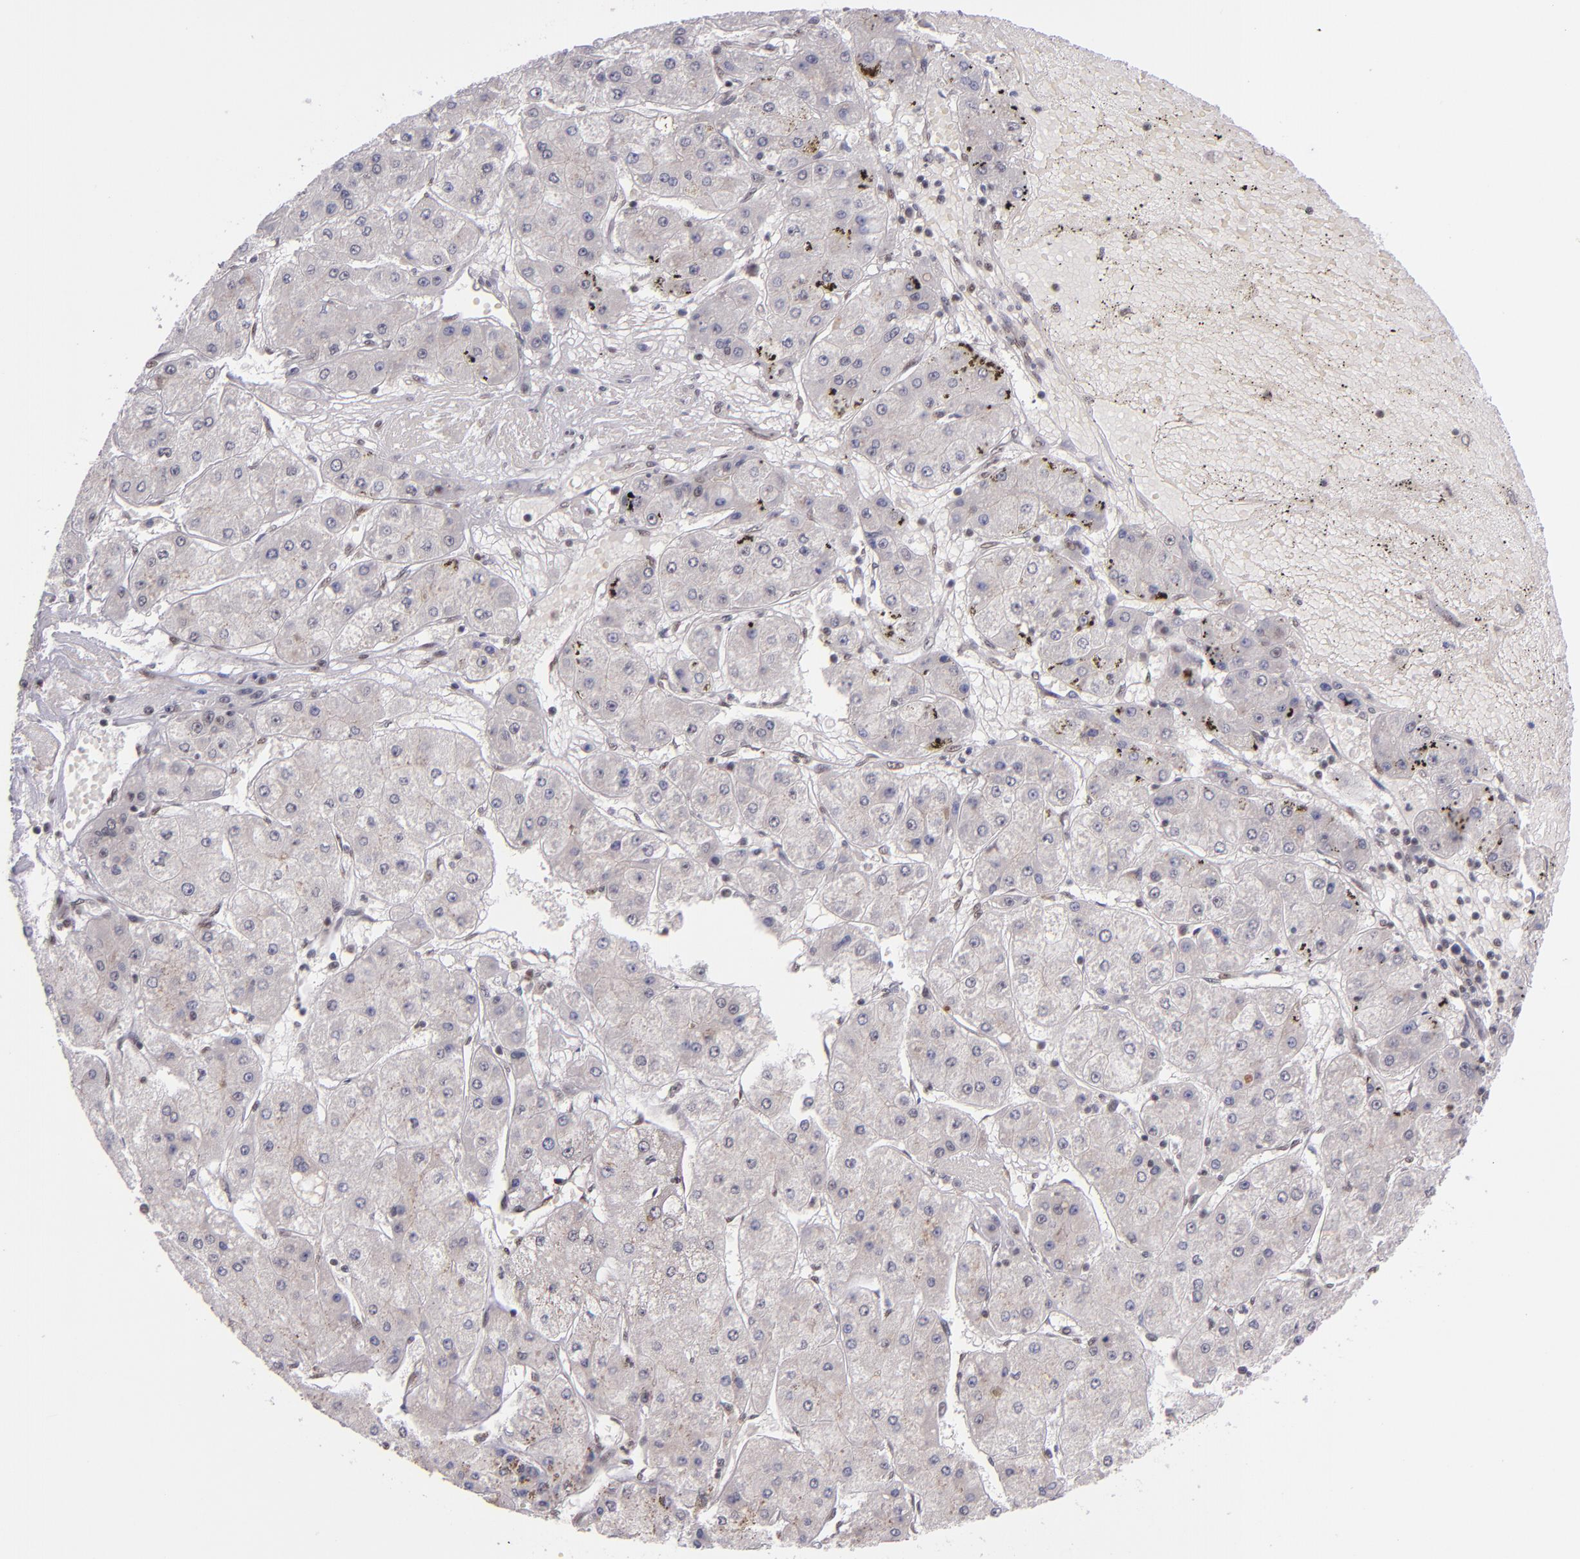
{"staining": {"intensity": "weak", "quantity": ">75%", "location": "cytoplasmic/membranous"}, "tissue": "liver cancer", "cell_type": "Tumor cells", "image_type": "cancer", "snomed": [{"axis": "morphology", "description": "Carcinoma, Hepatocellular, NOS"}, {"axis": "topography", "description": "Liver"}], "caption": "The histopathology image displays staining of liver cancer, revealing weak cytoplasmic/membranous protein positivity (brown color) within tumor cells. Using DAB (3,3'-diaminobenzidine) (brown) and hematoxylin (blue) stains, captured at high magnification using brightfield microscopy.", "gene": "ZNF148", "patient": {"sex": "female", "age": 52}}